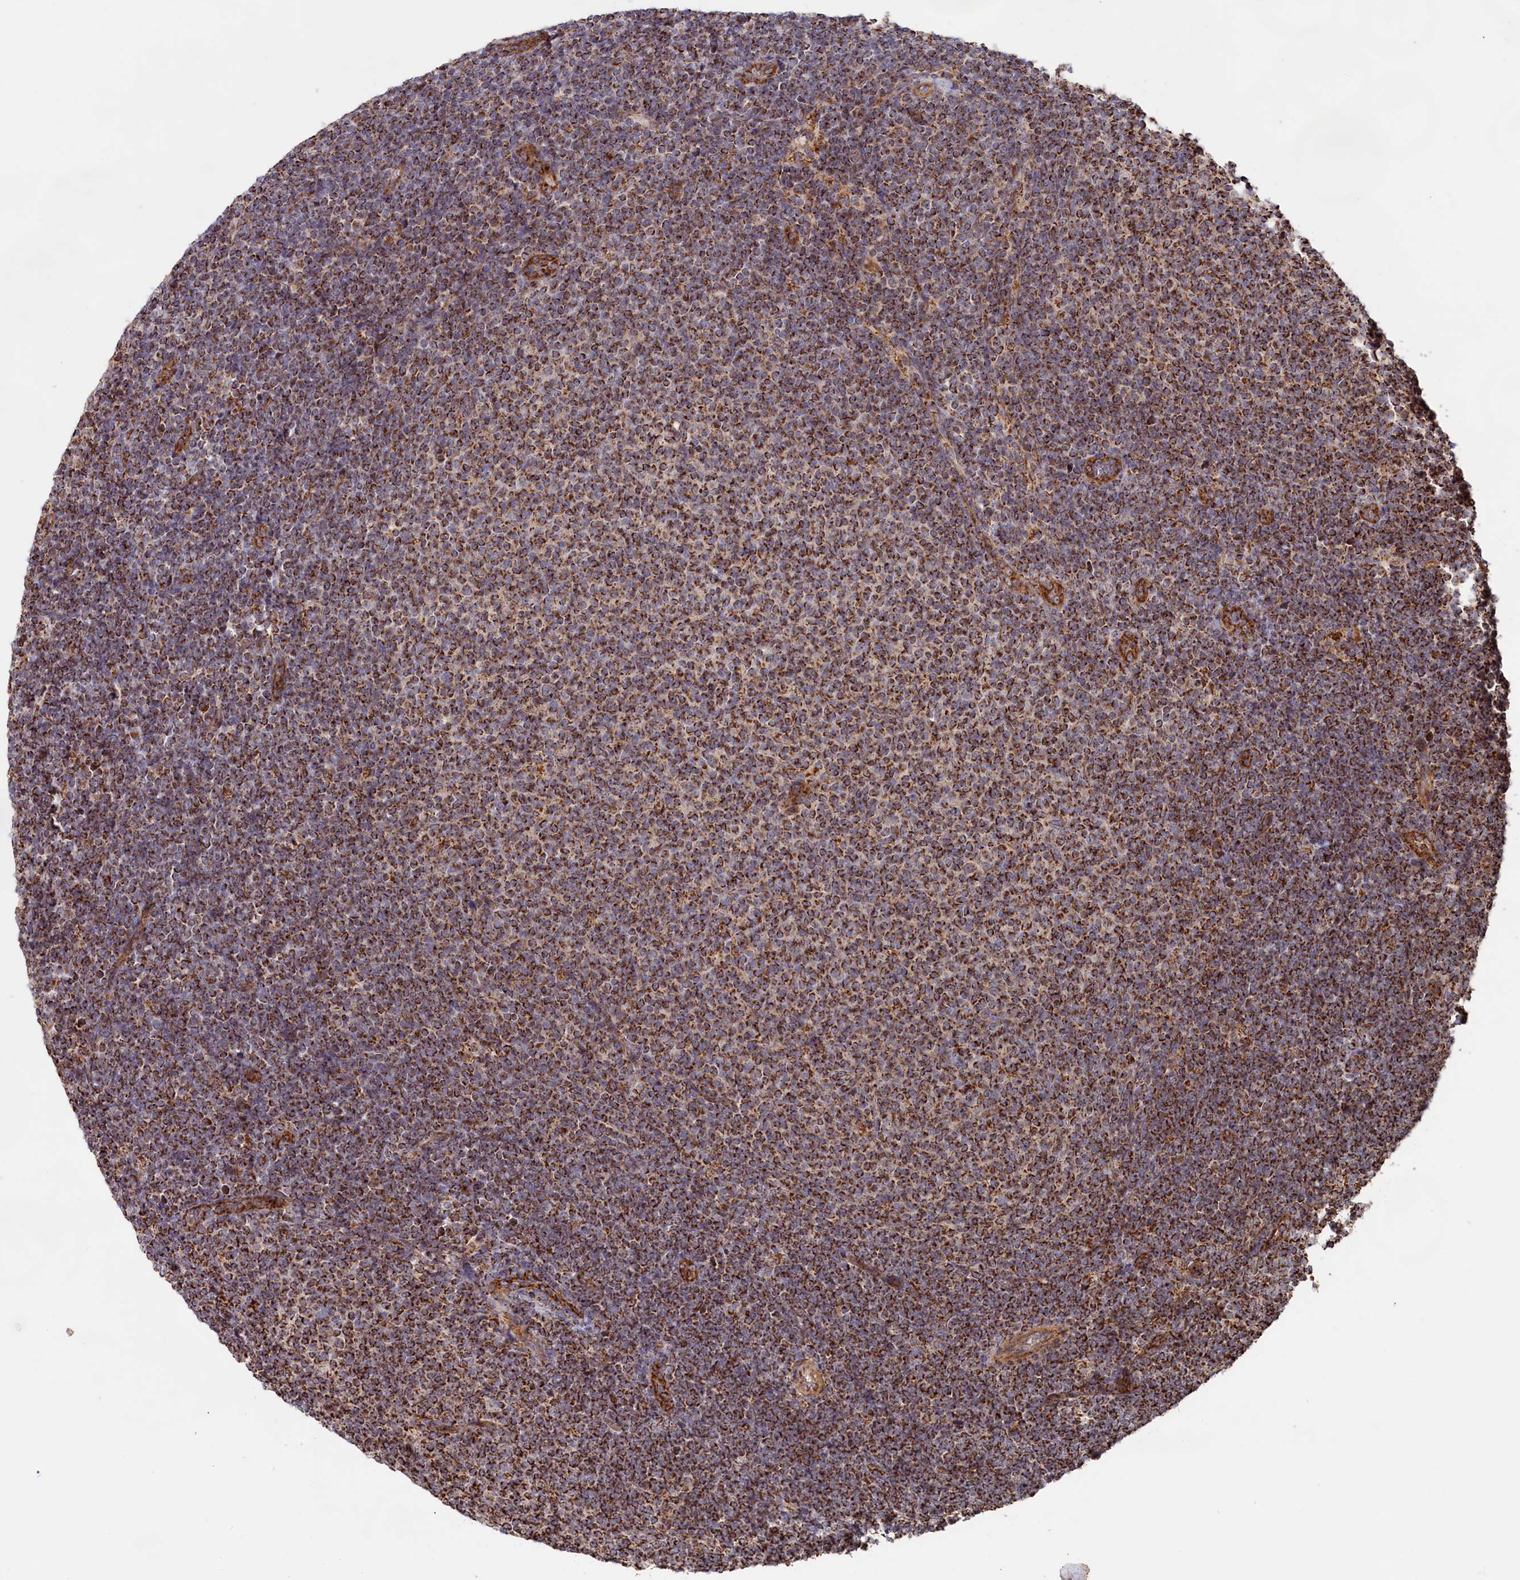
{"staining": {"intensity": "strong", "quantity": ">75%", "location": "cytoplasmic/membranous"}, "tissue": "lymphoma", "cell_type": "Tumor cells", "image_type": "cancer", "snomed": [{"axis": "morphology", "description": "Malignant lymphoma, non-Hodgkin's type, Low grade"}, {"axis": "topography", "description": "Lymph node"}], "caption": "Human malignant lymphoma, non-Hodgkin's type (low-grade) stained with a protein marker displays strong staining in tumor cells.", "gene": "MACROD1", "patient": {"sex": "male", "age": 66}}